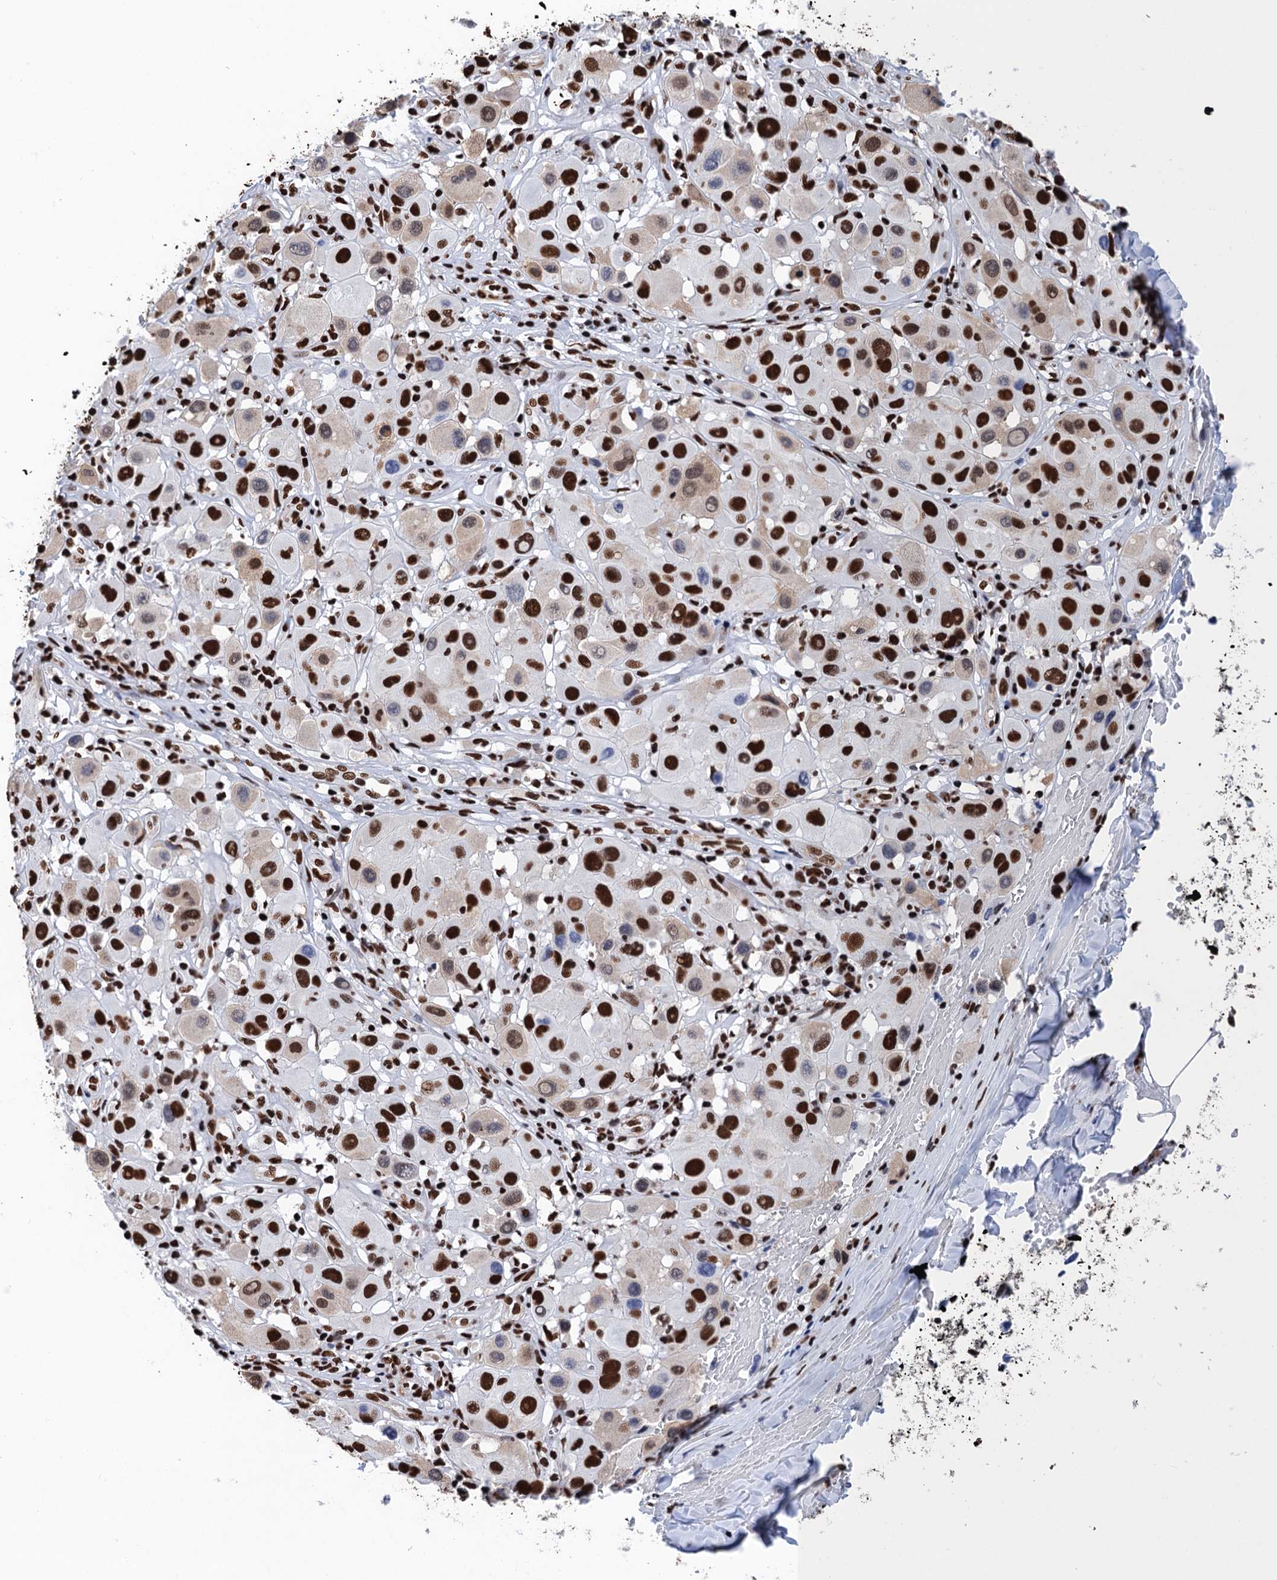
{"staining": {"intensity": "strong", "quantity": ">75%", "location": "nuclear"}, "tissue": "melanoma", "cell_type": "Tumor cells", "image_type": "cancer", "snomed": [{"axis": "morphology", "description": "Malignant melanoma, Metastatic site"}, {"axis": "topography", "description": "Skin"}], "caption": "DAB immunohistochemical staining of human melanoma demonstrates strong nuclear protein positivity in about >75% of tumor cells.", "gene": "UBA2", "patient": {"sex": "male", "age": 41}}